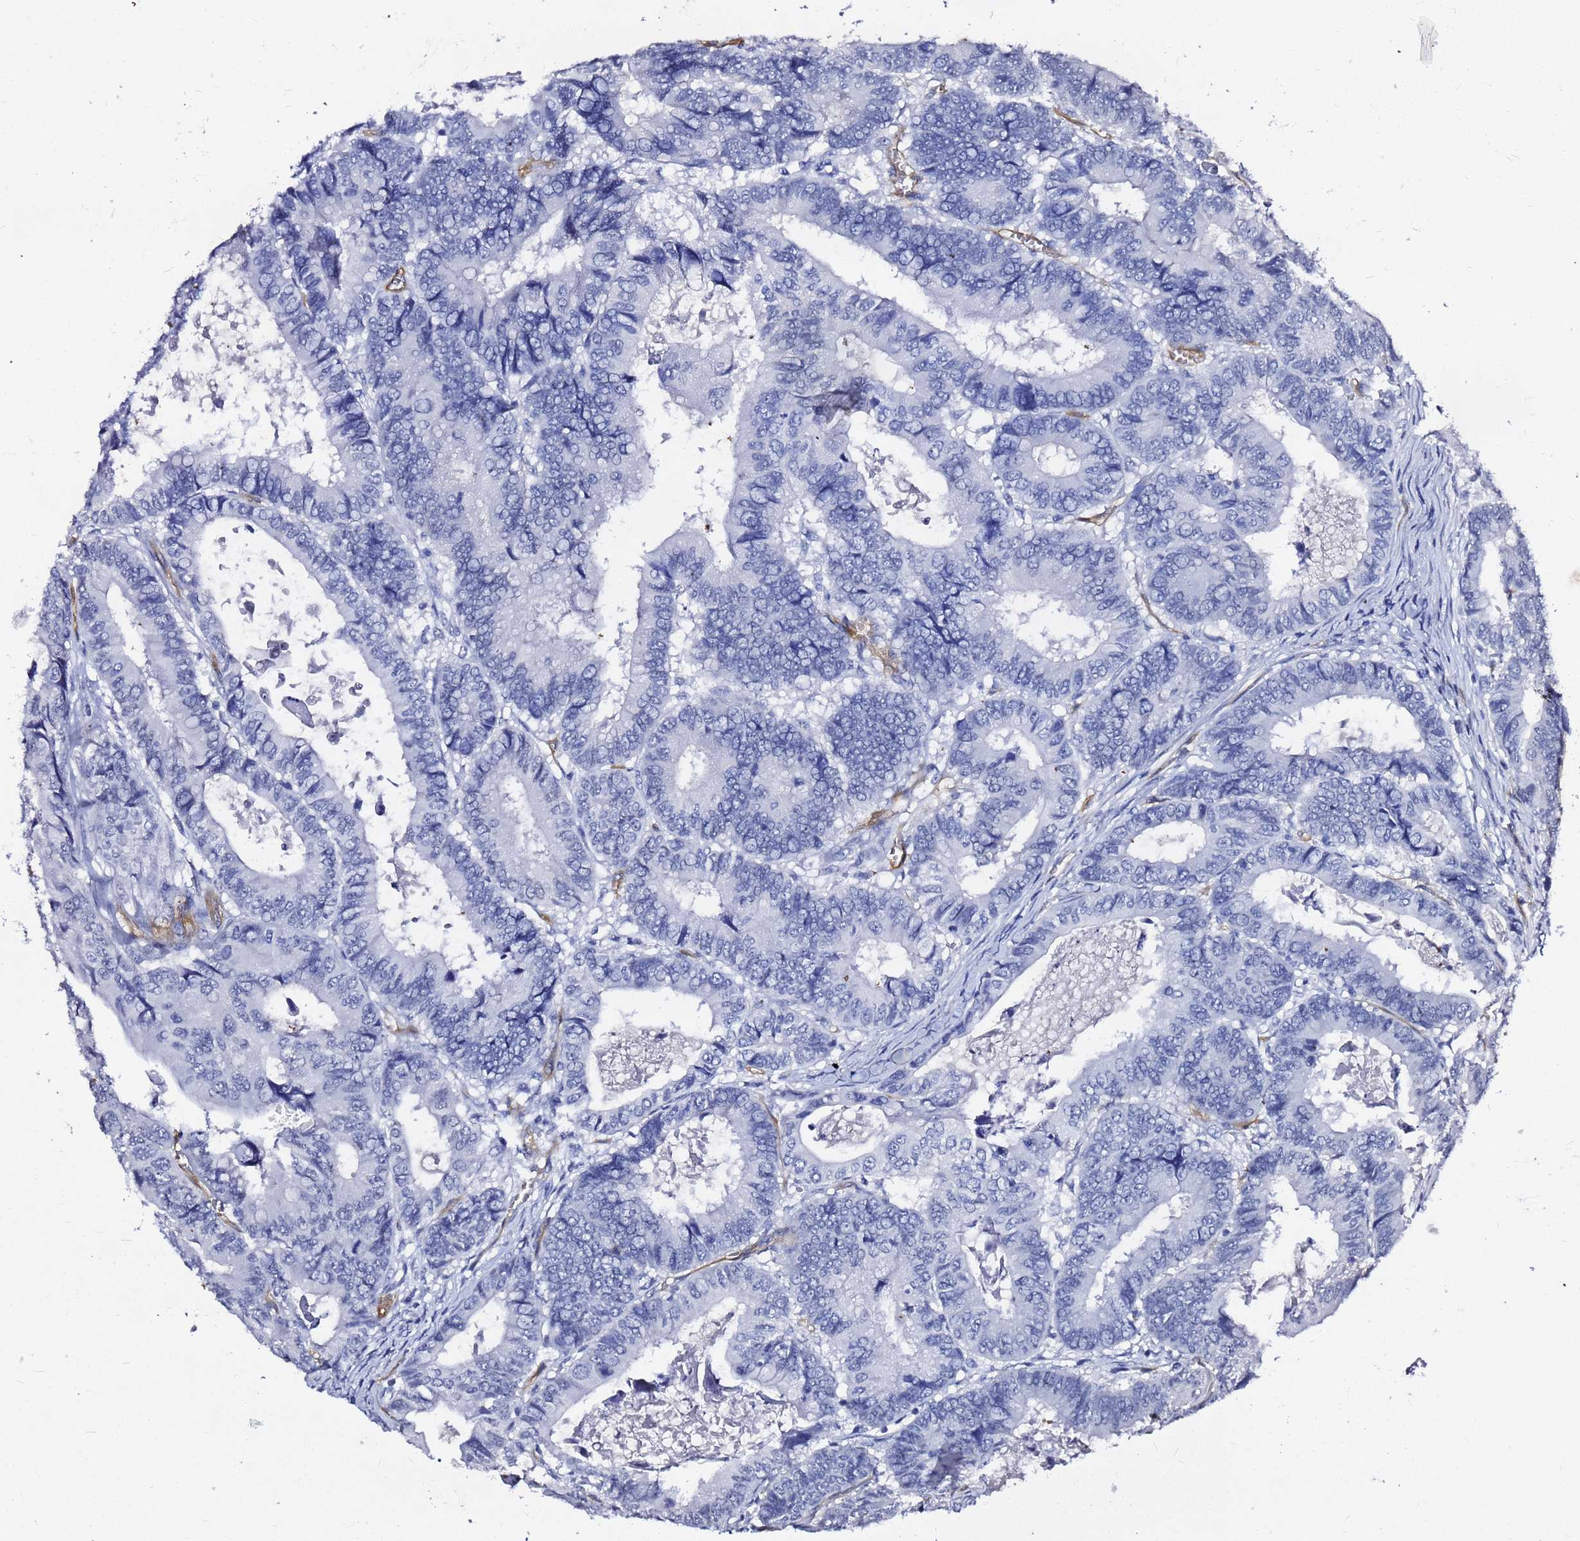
{"staining": {"intensity": "negative", "quantity": "none", "location": "none"}, "tissue": "colorectal cancer", "cell_type": "Tumor cells", "image_type": "cancer", "snomed": [{"axis": "morphology", "description": "Adenocarcinoma, NOS"}, {"axis": "topography", "description": "Colon"}], "caption": "An image of colorectal cancer (adenocarcinoma) stained for a protein demonstrates no brown staining in tumor cells.", "gene": "DEFB104A", "patient": {"sex": "male", "age": 85}}